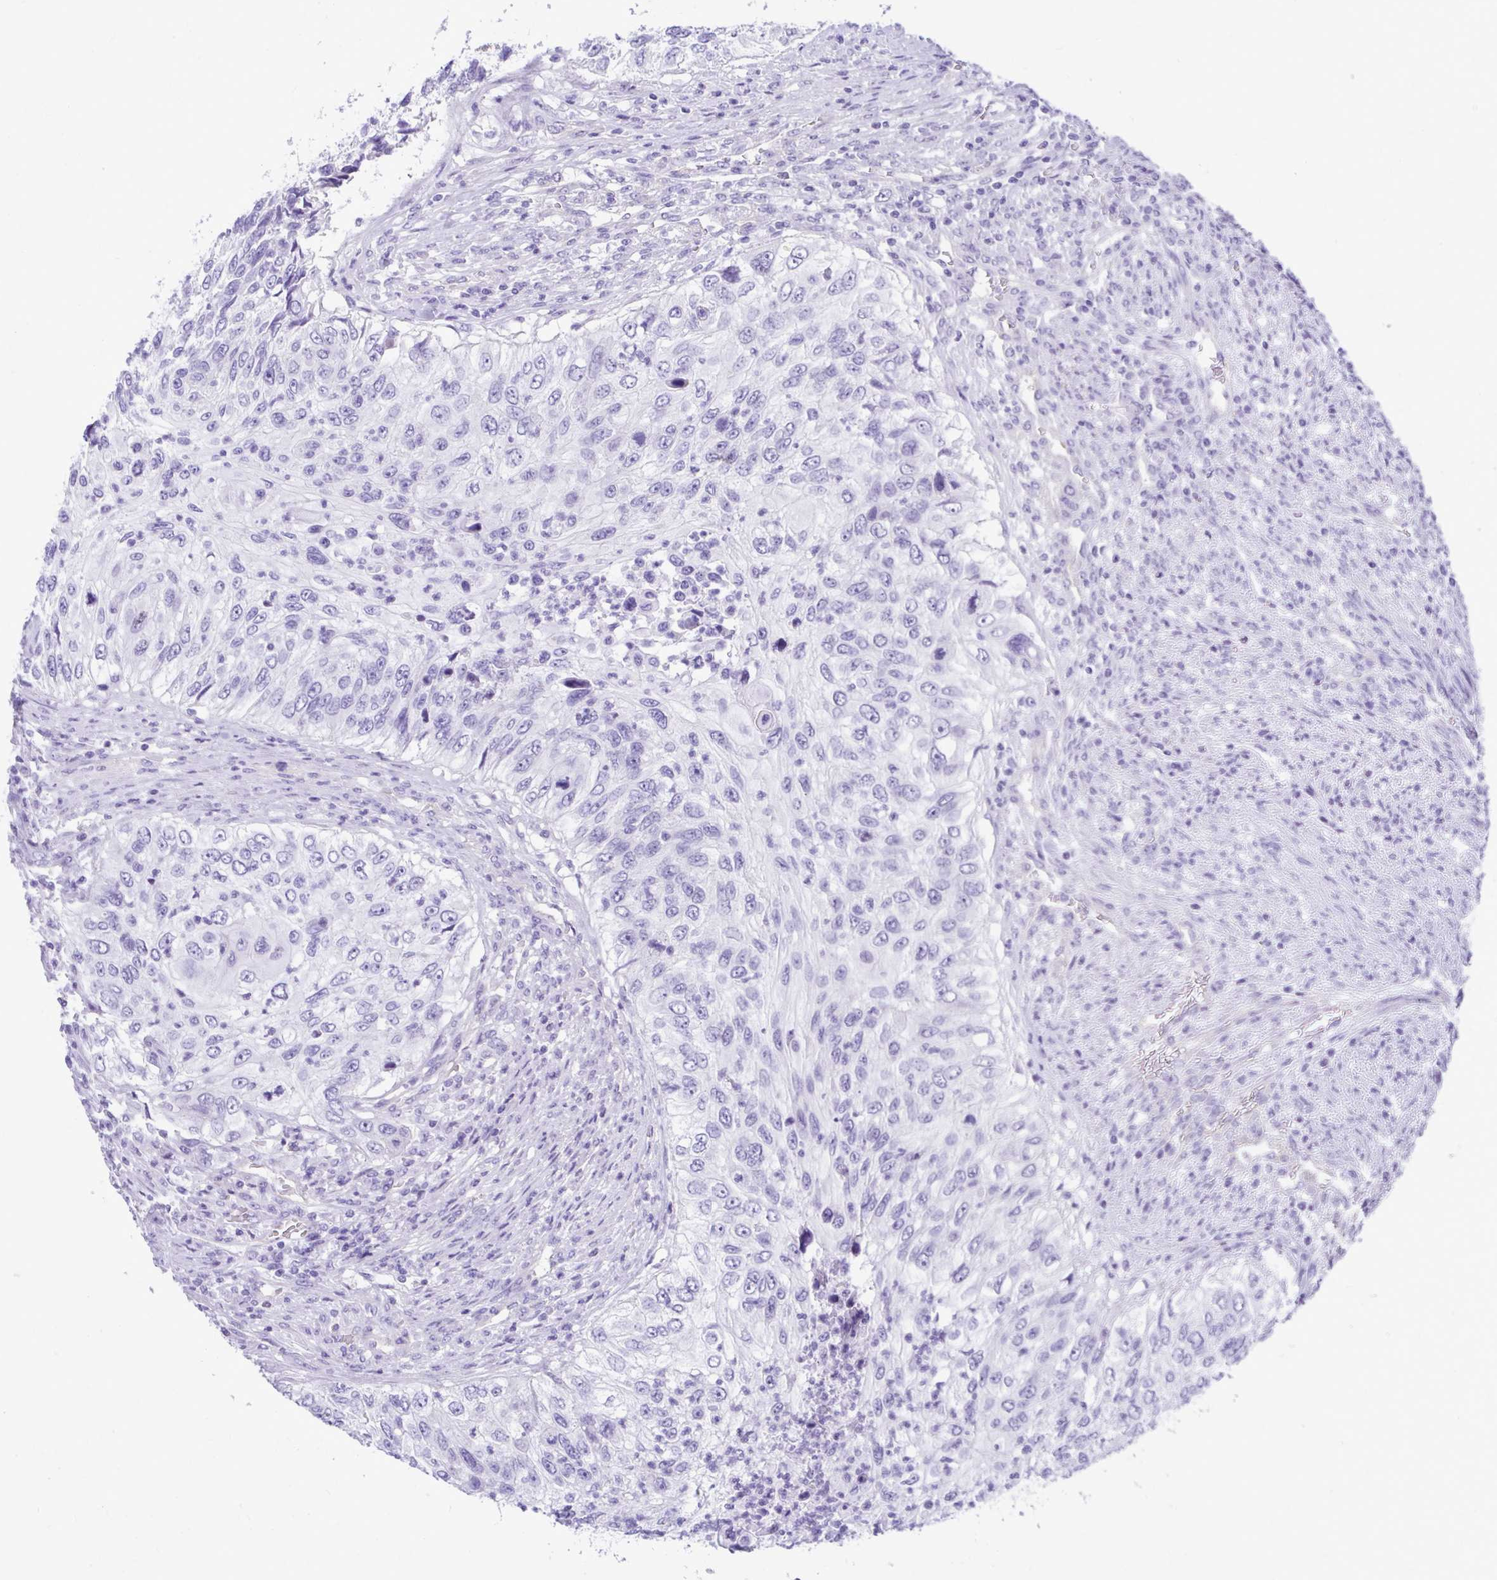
{"staining": {"intensity": "negative", "quantity": "none", "location": "none"}, "tissue": "urothelial cancer", "cell_type": "Tumor cells", "image_type": "cancer", "snomed": [{"axis": "morphology", "description": "Urothelial carcinoma, High grade"}, {"axis": "topography", "description": "Urinary bladder"}], "caption": "Urothelial cancer was stained to show a protein in brown. There is no significant staining in tumor cells.", "gene": "ABCG2", "patient": {"sex": "female", "age": 60}}